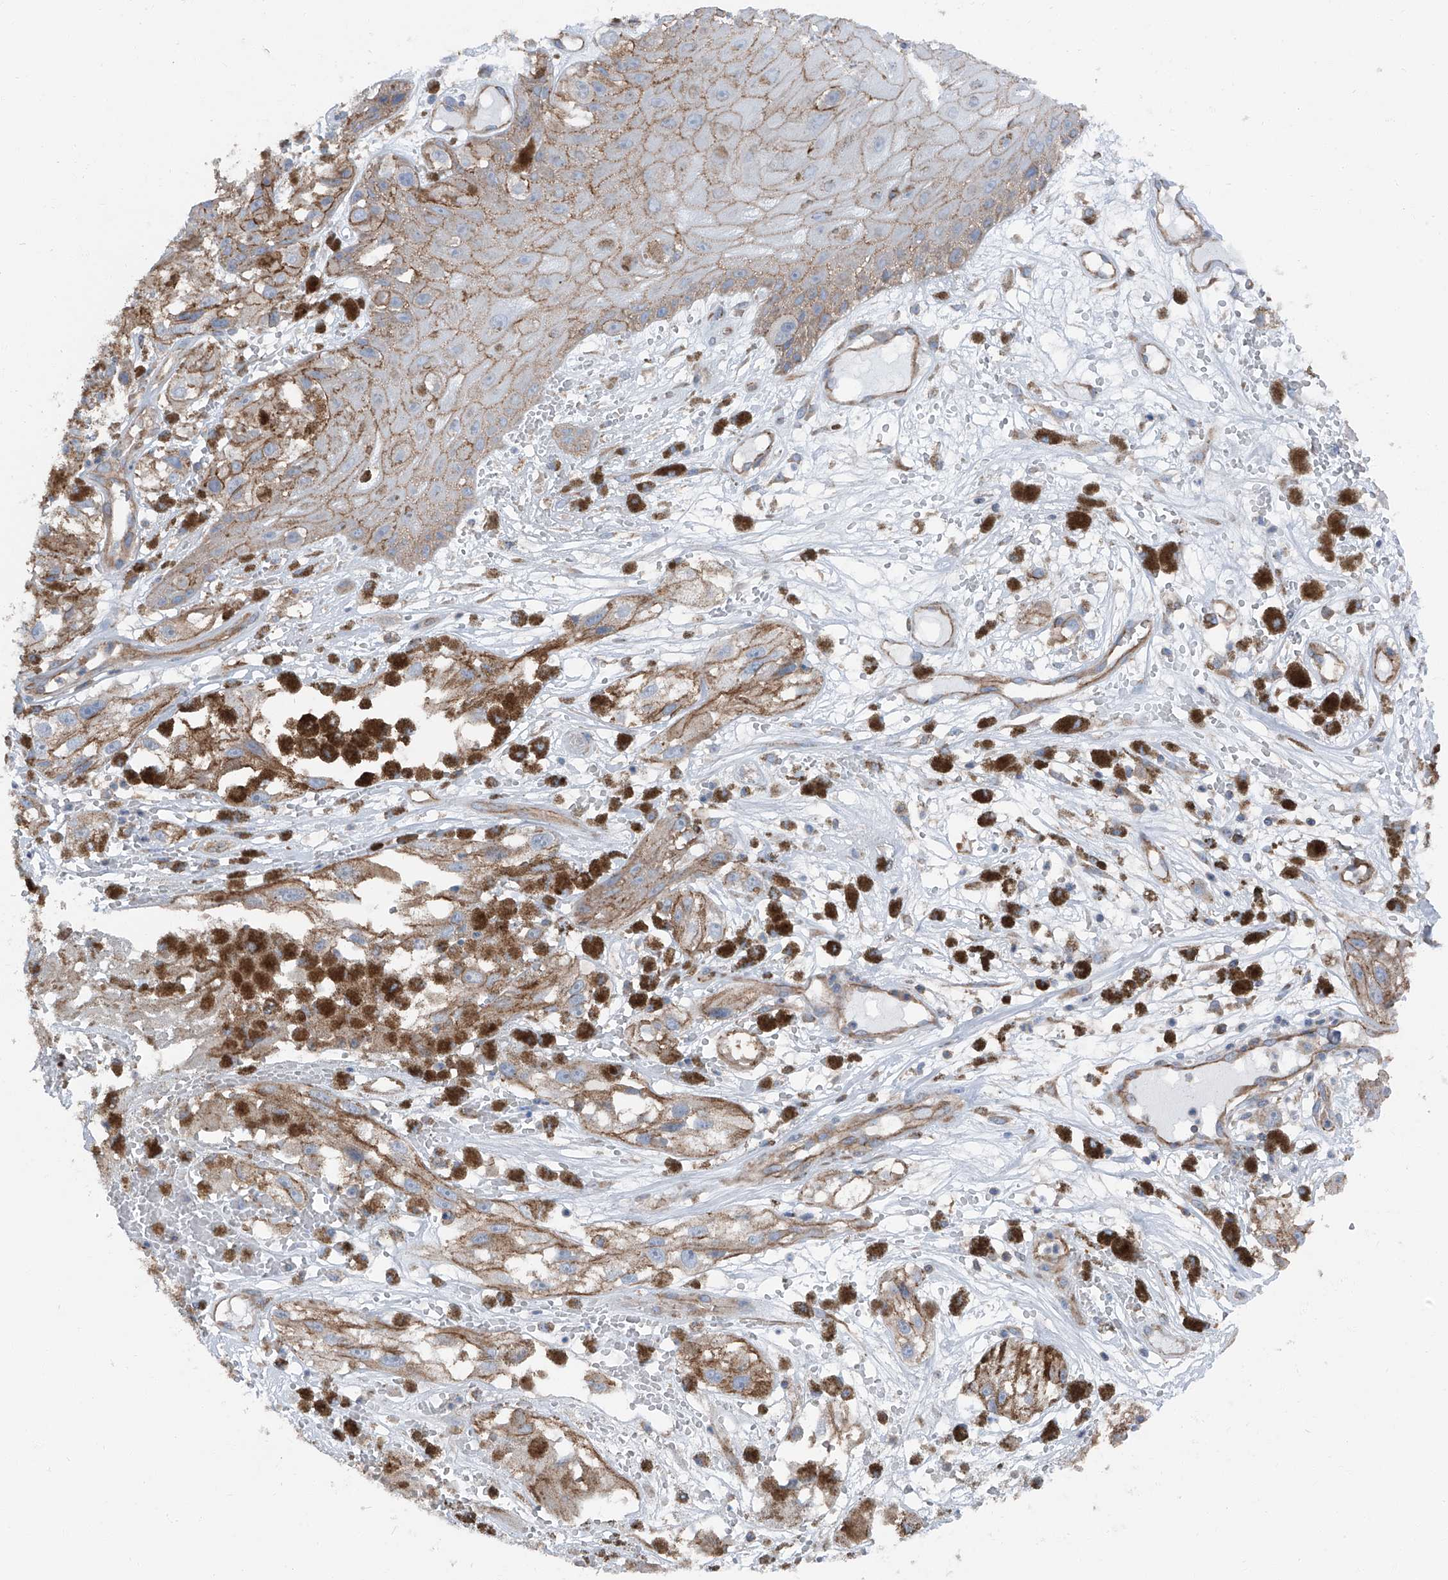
{"staining": {"intensity": "weak", "quantity": ">75%", "location": "cytoplasmic/membranous"}, "tissue": "melanoma", "cell_type": "Tumor cells", "image_type": "cancer", "snomed": [{"axis": "morphology", "description": "Malignant melanoma, NOS"}, {"axis": "topography", "description": "Skin"}], "caption": "Immunohistochemical staining of melanoma exhibits weak cytoplasmic/membranous protein expression in approximately >75% of tumor cells.", "gene": "GPR142", "patient": {"sex": "male", "age": 88}}